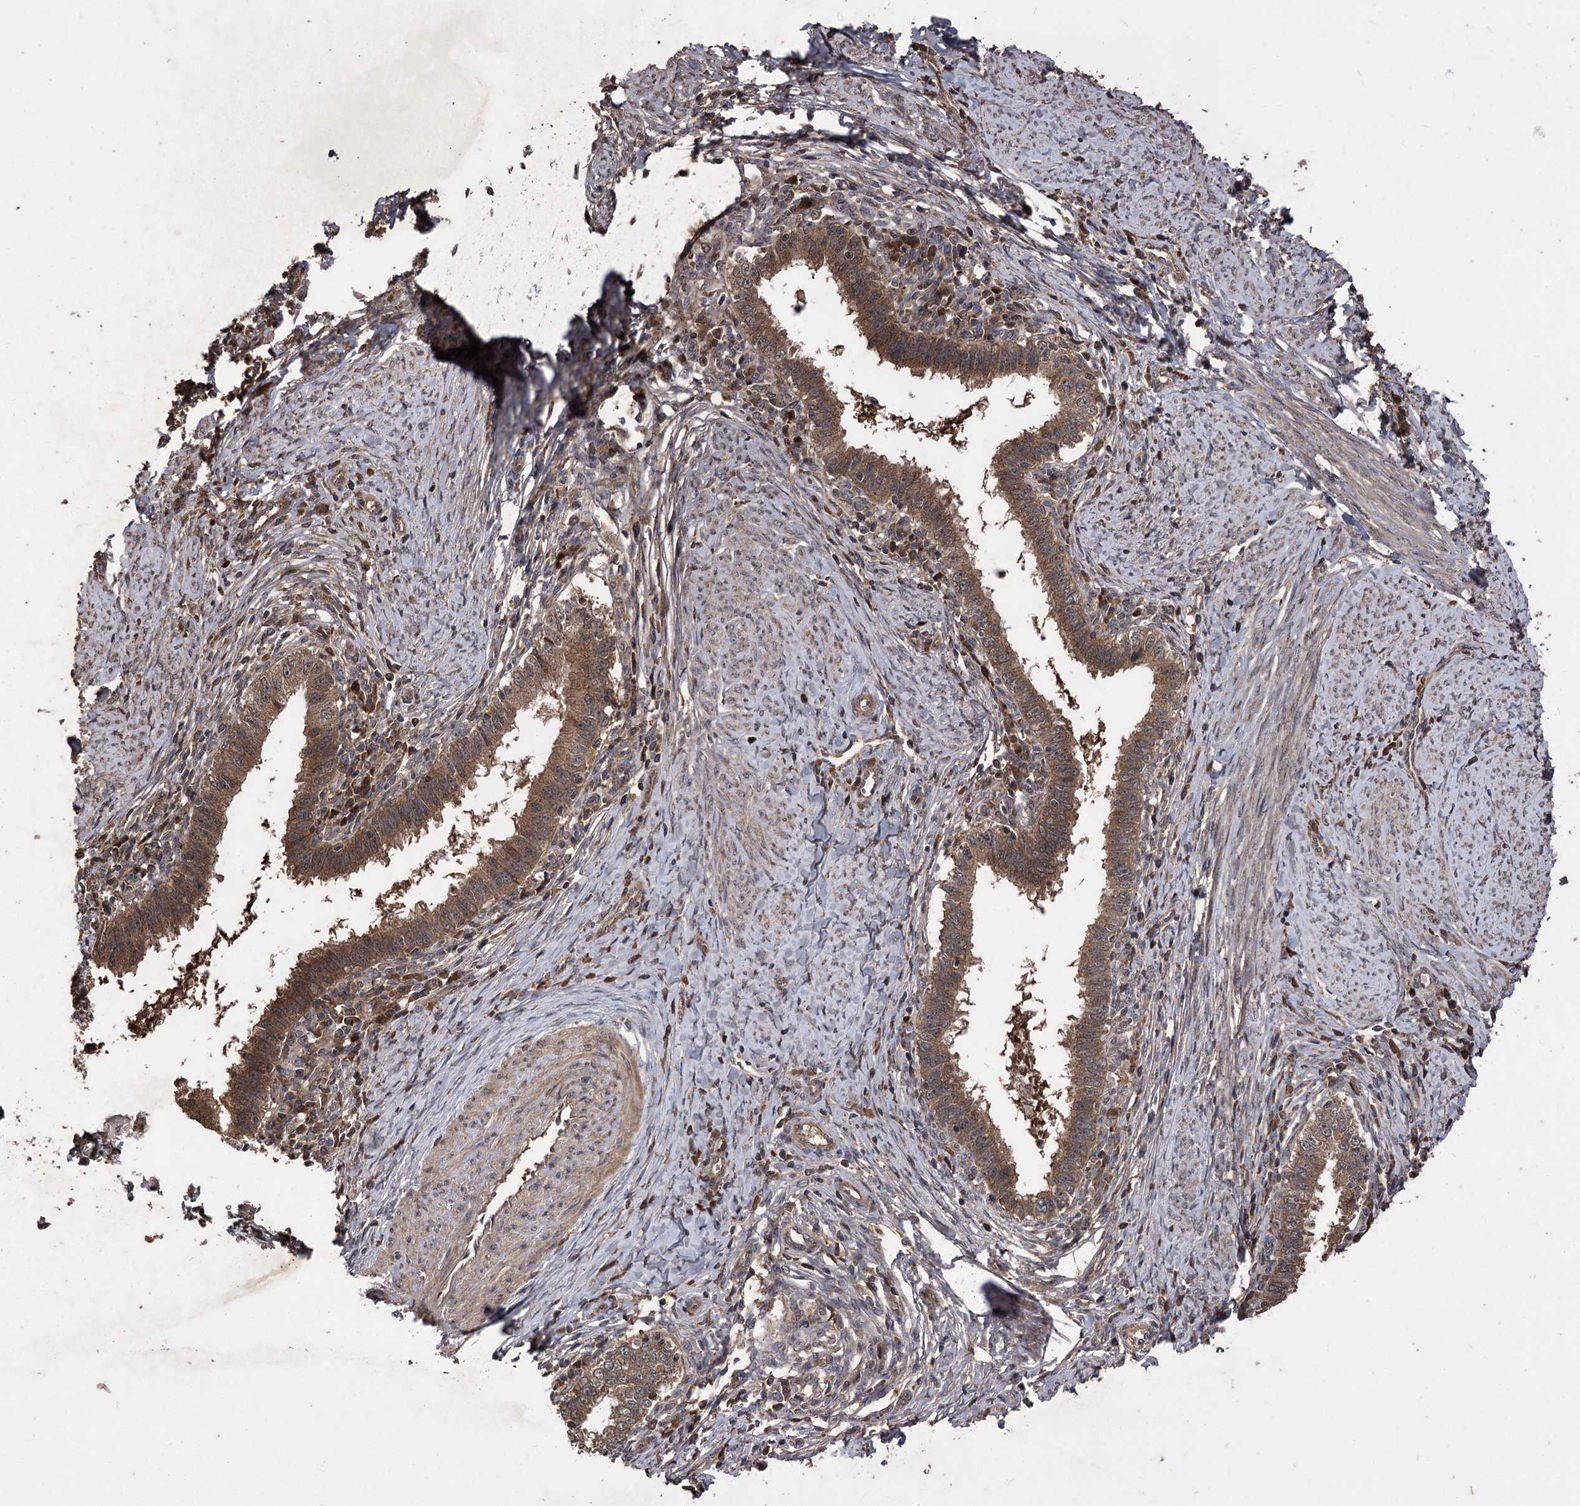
{"staining": {"intensity": "moderate", "quantity": ">75%", "location": "cytoplasmic/membranous"}, "tissue": "cervical cancer", "cell_type": "Tumor cells", "image_type": "cancer", "snomed": [{"axis": "morphology", "description": "Adenocarcinoma, NOS"}, {"axis": "topography", "description": "Cervix"}], "caption": "Human cervical cancer (adenocarcinoma) stained with a protein marker exhibits moderate staining in tumor cells.", "gene": "RASSF3", "patient": {"sex": "female", "age": 36}}